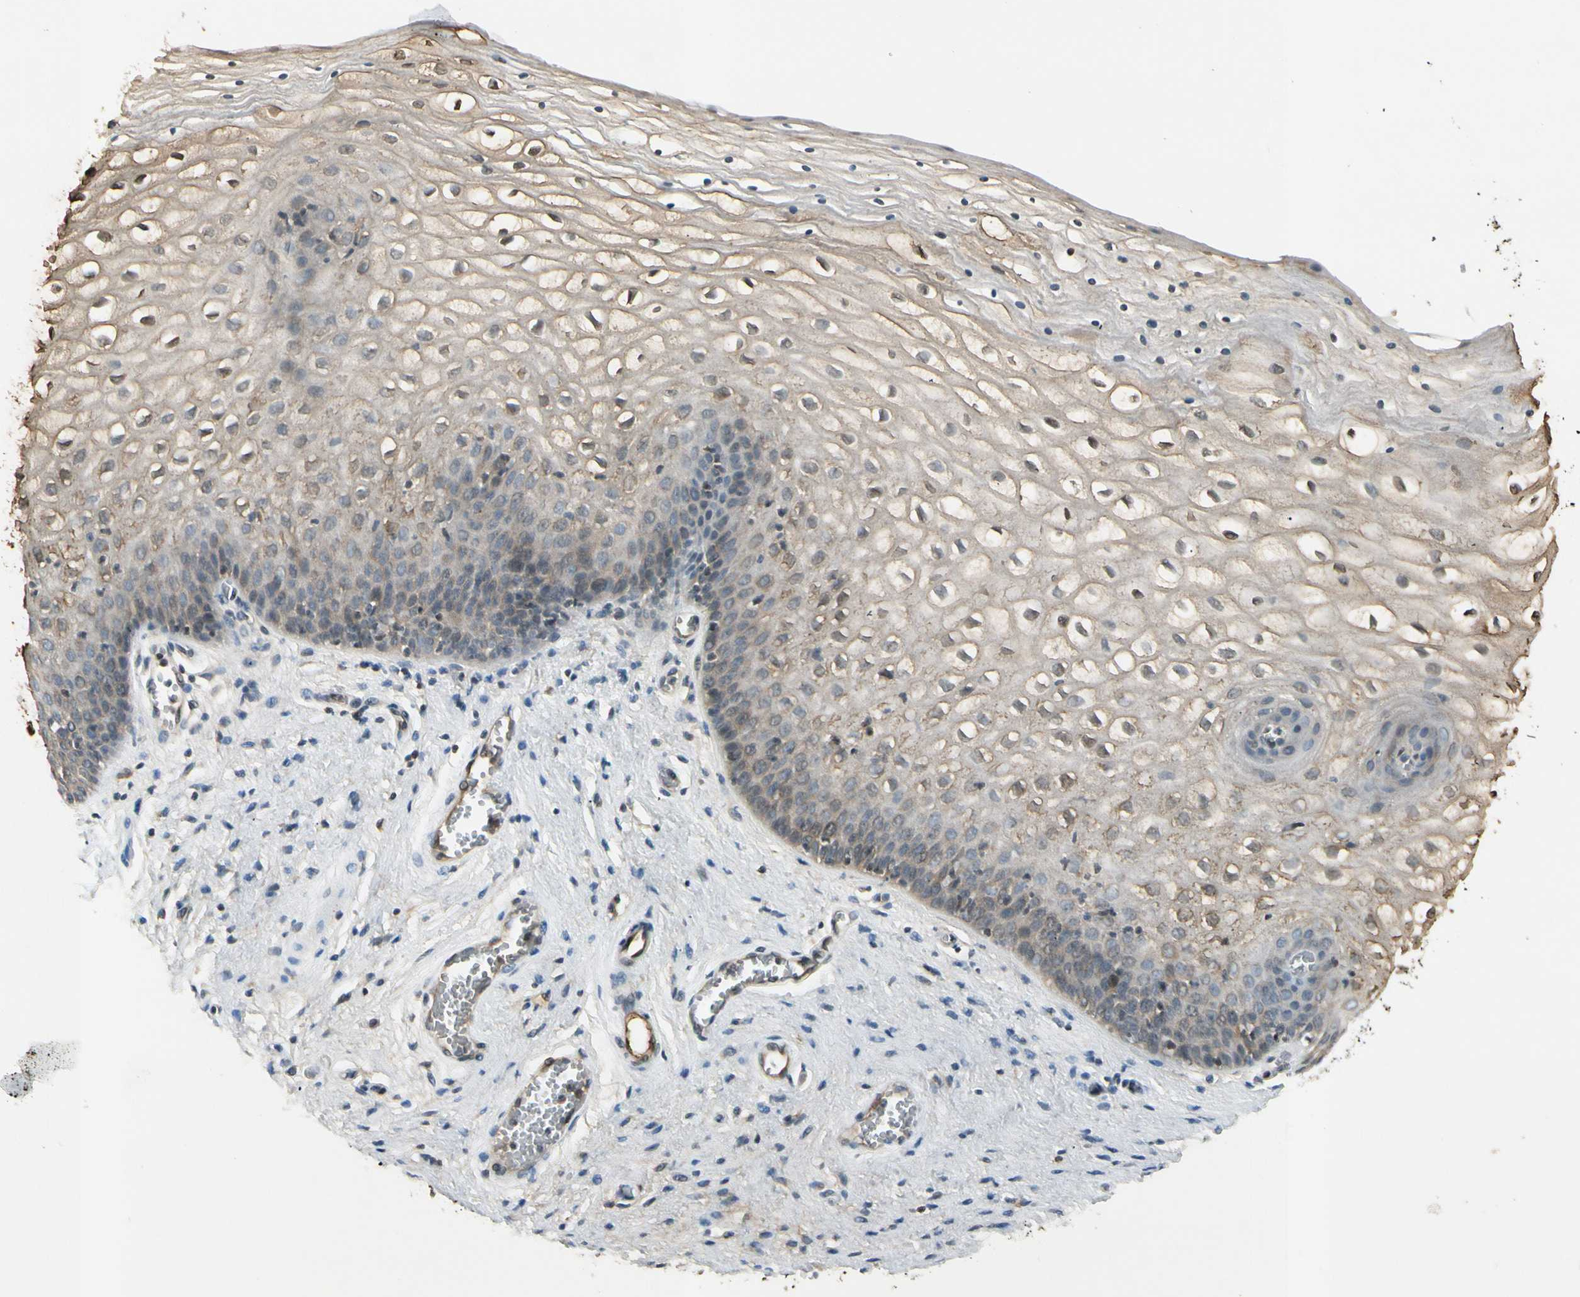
{"staining": {"intensity": "moderate", "quantity": "25%-75%", "location": "cytoplasmic/membranous,nuclear"}, "tissue": "vagina", "cell_type": "Squamous epithelial cells", "image_type": "normal", "snomed": [{"axis": "morphology", "description": "Normal tissue, NOS"}, {"axis": "topography", "description": "Vagina"}], "caption": "Immunohistochemistry of benign human vagina reveals medium levels of moderate cytoplasmic/membranous,nuclear expression in about 25%-75% of squamous epithelial cells. The staining was performed using DAB to visualize the protein expression in brown, while the nuclei were stained in blue with hematoxylin (Magnification: 20x).", "gene": "ICAM5", "patient": {"sex": "female", "age": 34}}